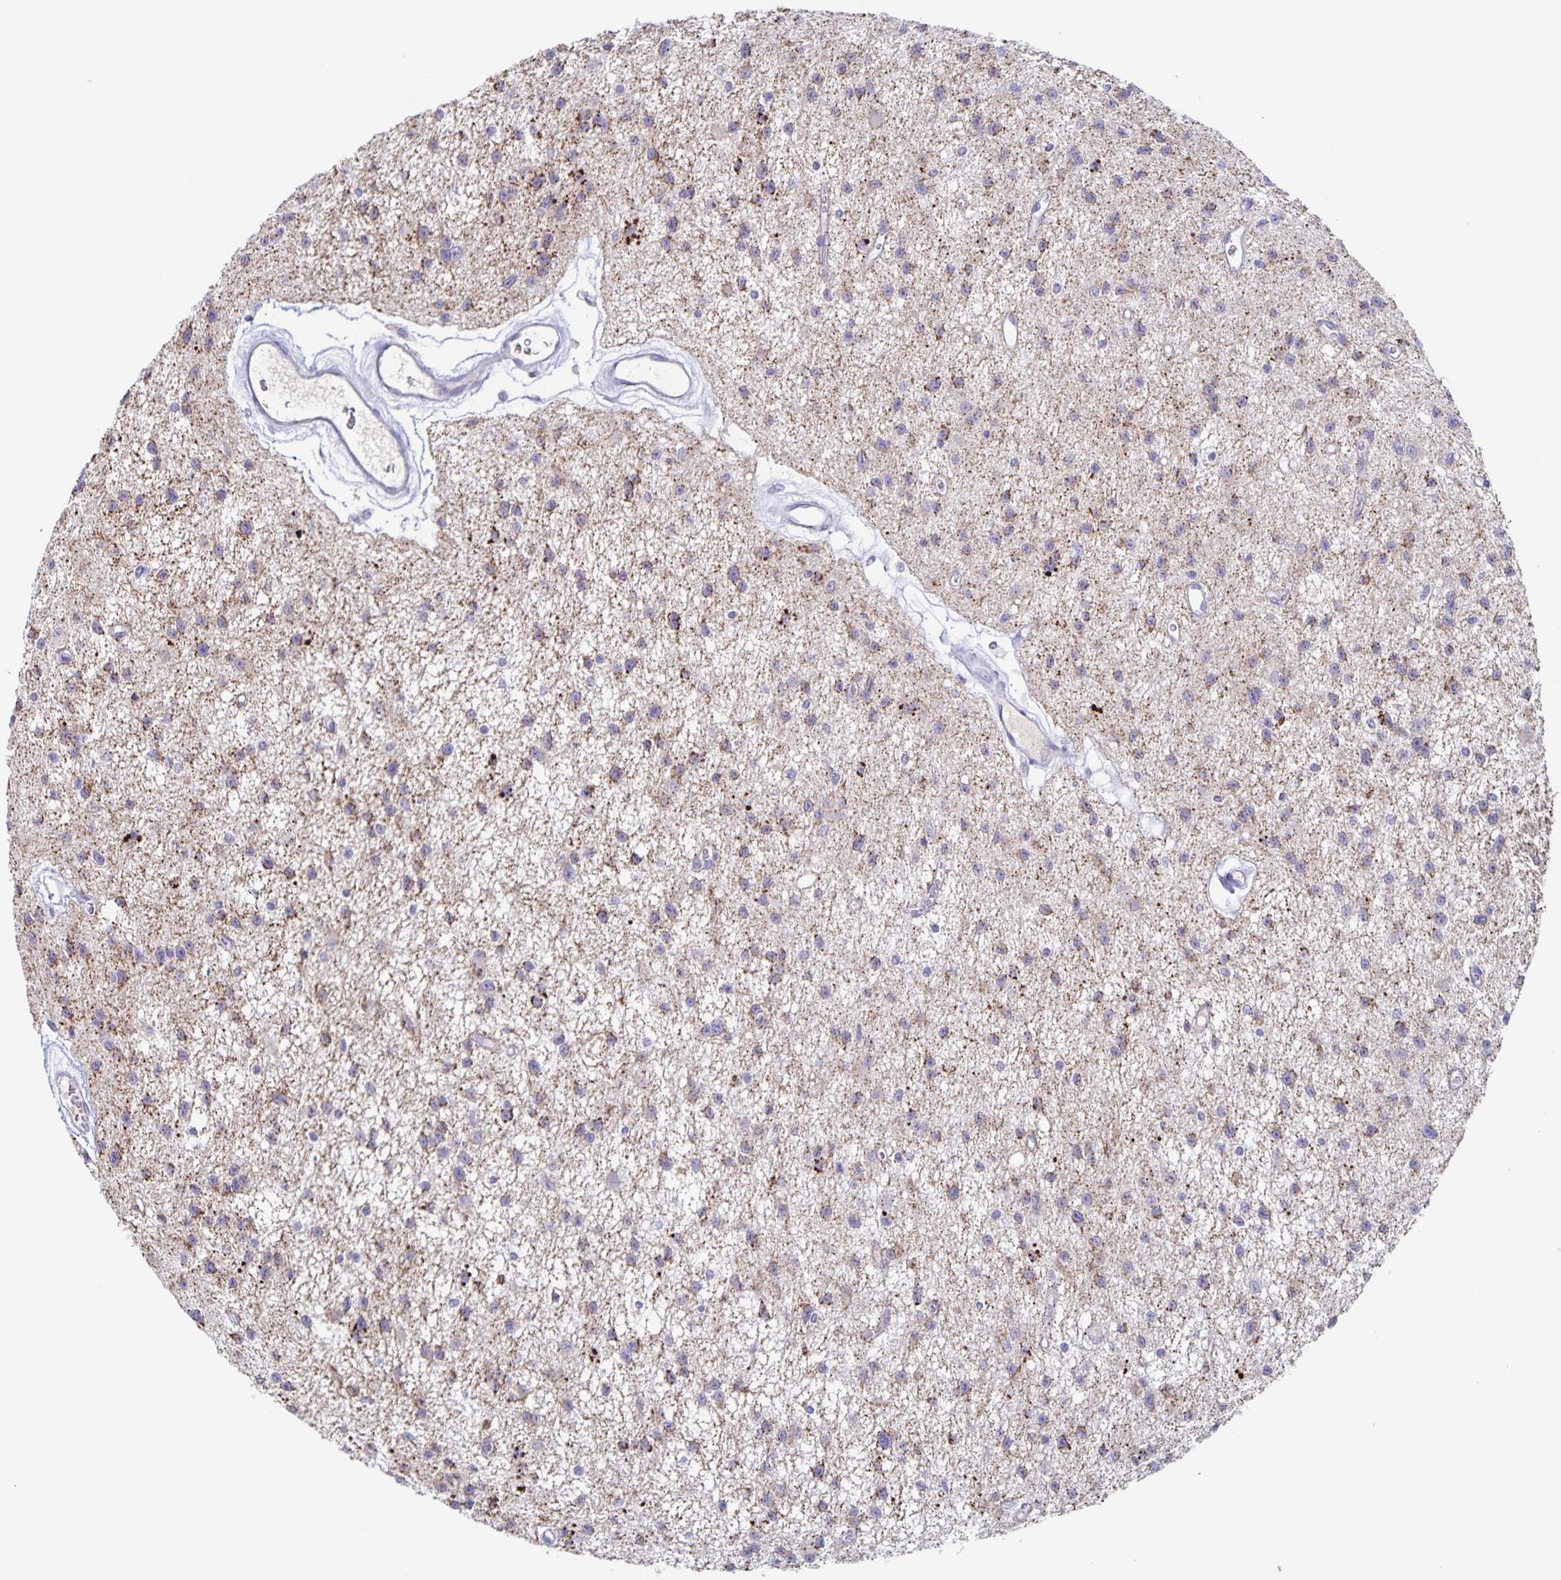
{"staining": {"intensity": "moderate", "quantity": "<25%", "location": "cytoplasmic/membranous"}, "tissue": "glioma", "cell_type": "Tumor cells", "image_type": "cancer", "snomed": [{"axis": "morphology", "description": "Glioma, malignant, Low grade"}, {"axis": "topography", "description": "Brain"}], "caption": "High-magnification brightfield microscopy of malignant low-grade glioma stained with DAB (3,3'-diaminobenzidine) (brown) and counterstained with hematoxylin (blue). tumor cells exhibit moderate cytoplasmic/membranous expression is identified in approximately<25% of cells. (Stains: DAB in brown, nuclei in blue, Microscopy: brightfield microscopy at high magnification).", "gene": "RPL36A", "patient": {"sex": "male", "age": 43}}